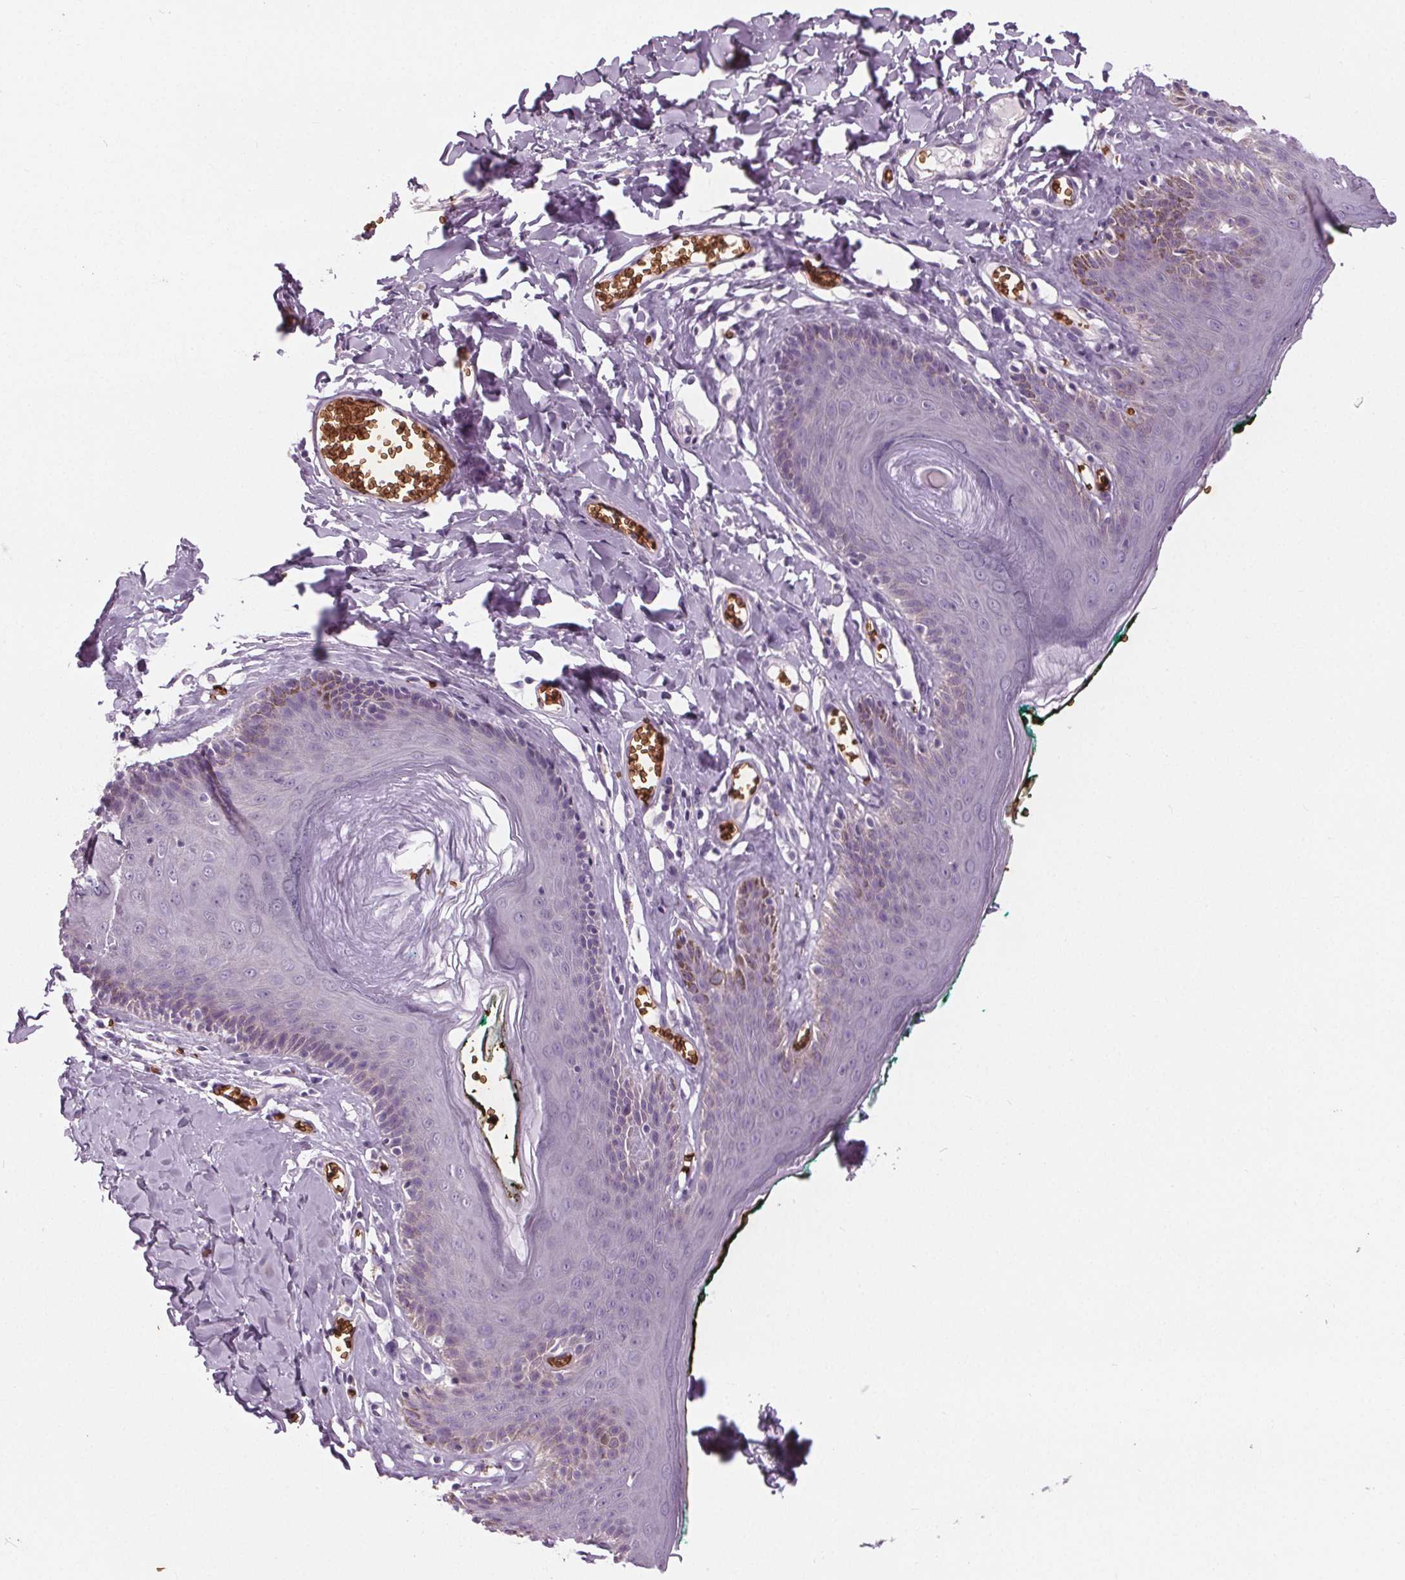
{"staining": {"intensity": "negative", "quantity": "none", "location": "none"}, "tissue": "skin", "cell_type": "Epidermal cells", "image_type": "normal", "snomed": [{"axis": "morphology", "description": "Normal tissue, NOS"}, {"axis": "topography", "description": "Vulva"}, {"axis": "topography", "description": "Peripheral nerve tissue"}], "caption": "Immunohistochemistry image of normal skin: skin stained with DAB (3,3'-diaminobenzidine) shows no significant protein positivity in epidermal cells. (Stains: DAB (3,3'-diaminobenzidine) immunohistochemistry (IHC) with hematoxylin counter stain, Microscopy: brightfield microscopy at high magnification).", "gene": "SLC4A1", "patient": {"sex": "female", "age": 66}}